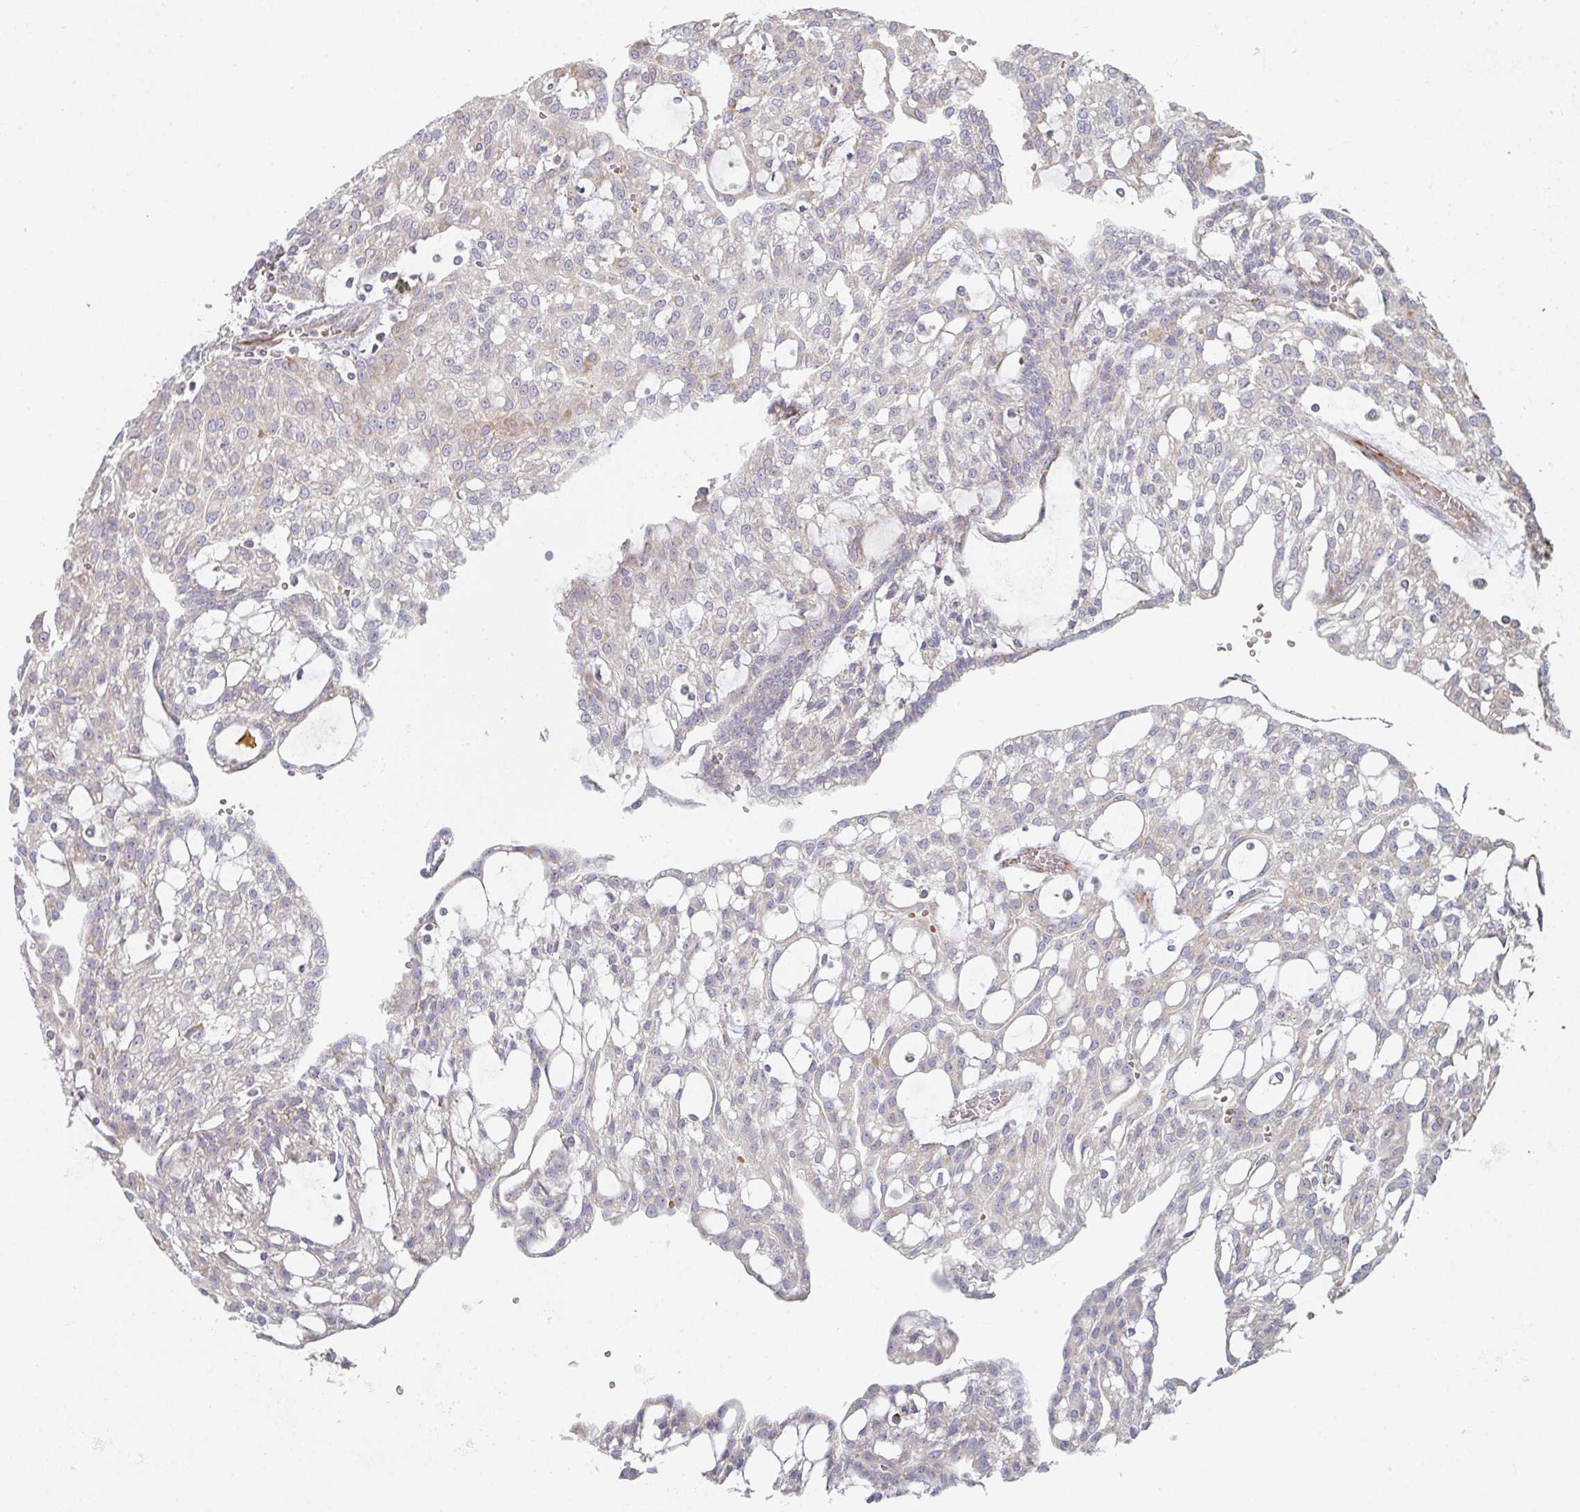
{"staining": {"intensity": "negative", "quantity": "none", "location": "none"}, "tissue": "renal cancer", "cell_type": "Tumor cells", "image_type": "cancer", "snomed": [{"axis": "morphology", "description": "Adenocarcinoma, NOS"}, {"axis": "topography", "description": "Kidney"}], "caption": "Histopathology image shows no protein expression in tumor cells of adenocarcinoma (renal) tissue.", "gene": "ZNF526", "patient": {"sex": "male", "age": 63}}